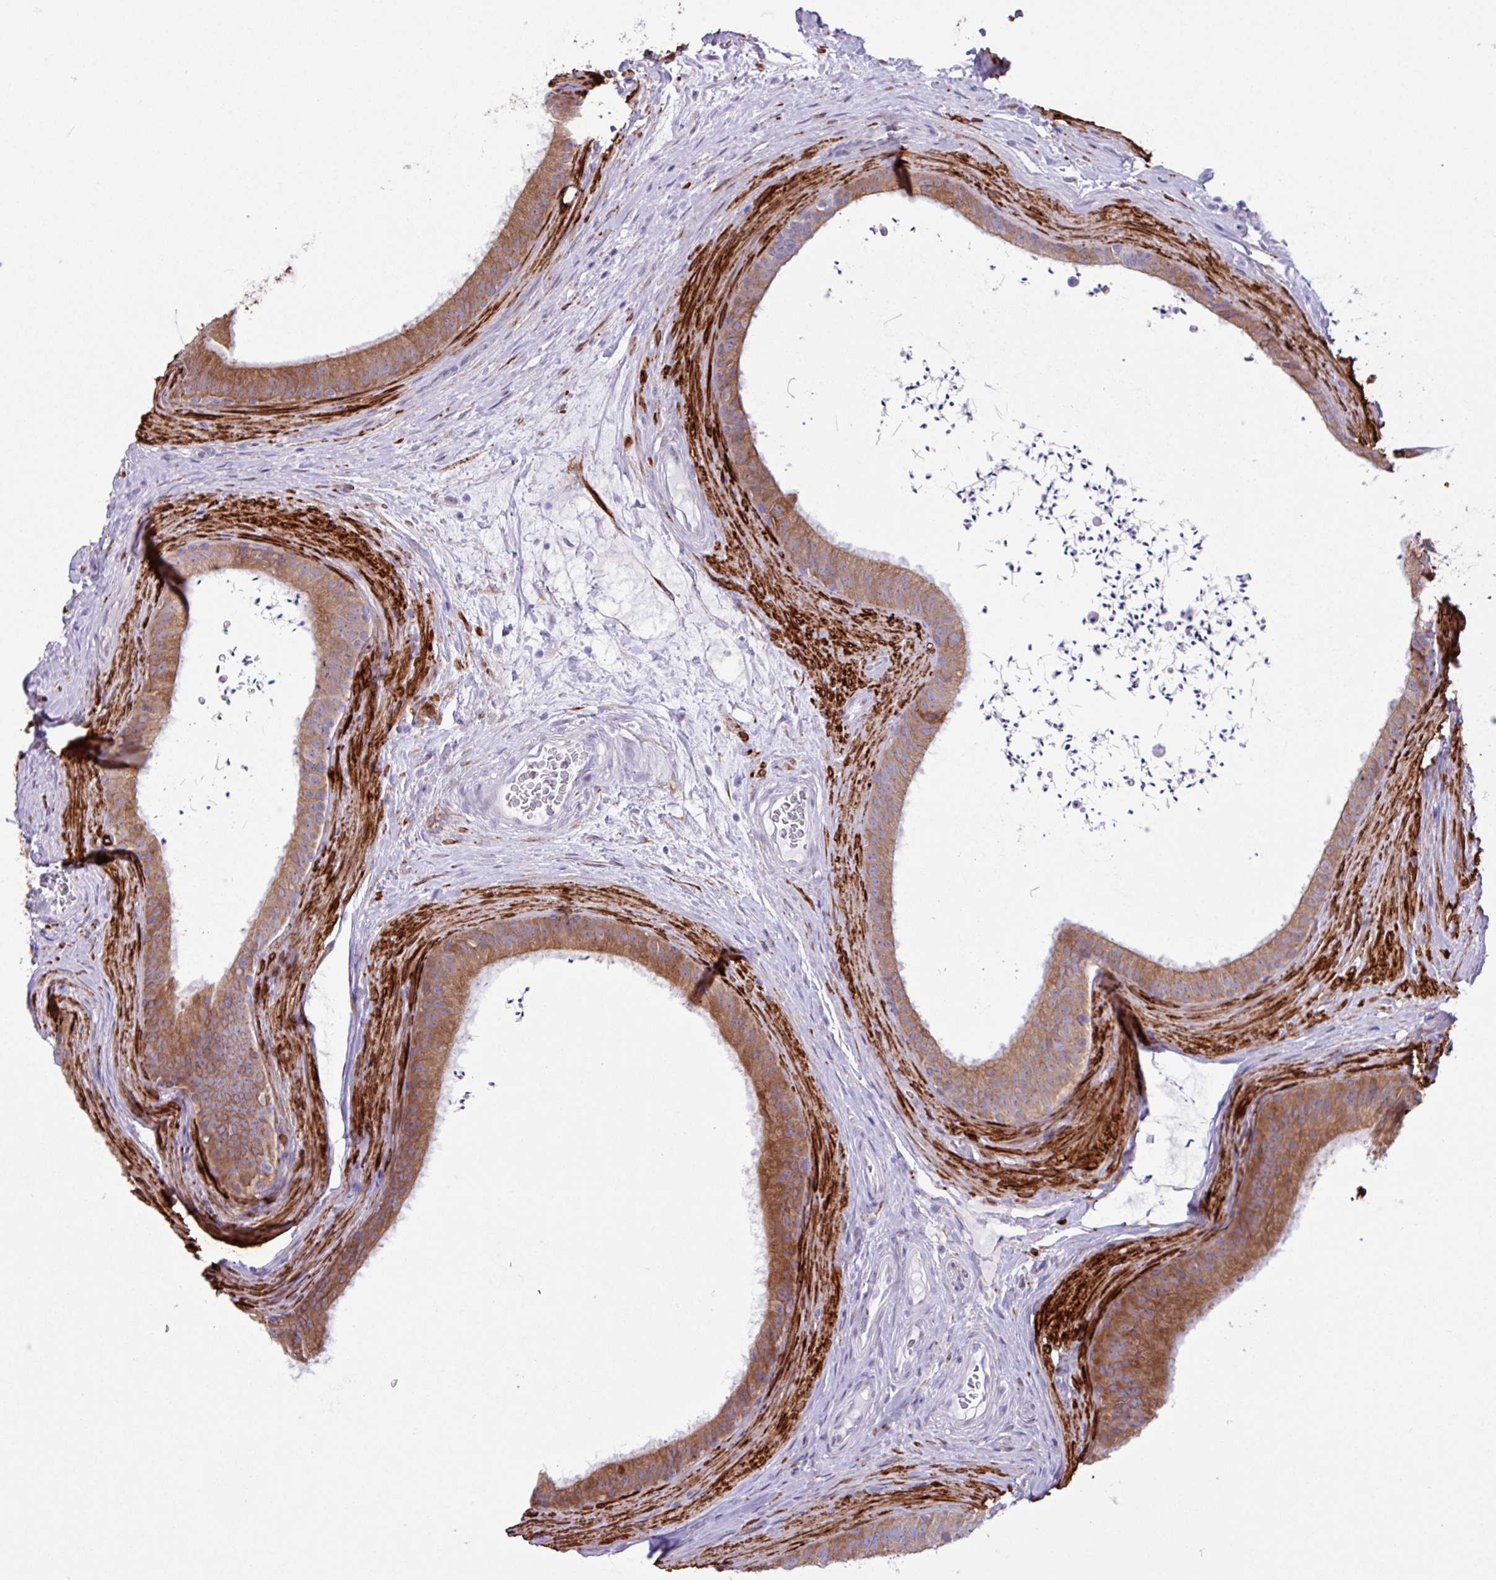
{"staining": {"intensity": "moderate", "quantity": "25%-75%", "location": "cytoplasmic/membranous"}, "tissue": "epididymis", "cell_type": "Glandular cells", "image_type": "normal", "snomed": [{"axis": "morphology", "description": "Normal tissue, NOS"}, {"axis": "topography", "description": "Testis"}, {"axis": "topography", "description": "Epididymis"}], "caption": "Benign epididymis reveals moderate cytoplasmic/membranous staining in approximately 25%-75% of glandular cells (DAB (3,3'-diaminobenzidine) = brown stain, brightfield microscopy at high magnification)..", "gene": "SLC38A1", "patient": {"sex": "male", "age": 41}}